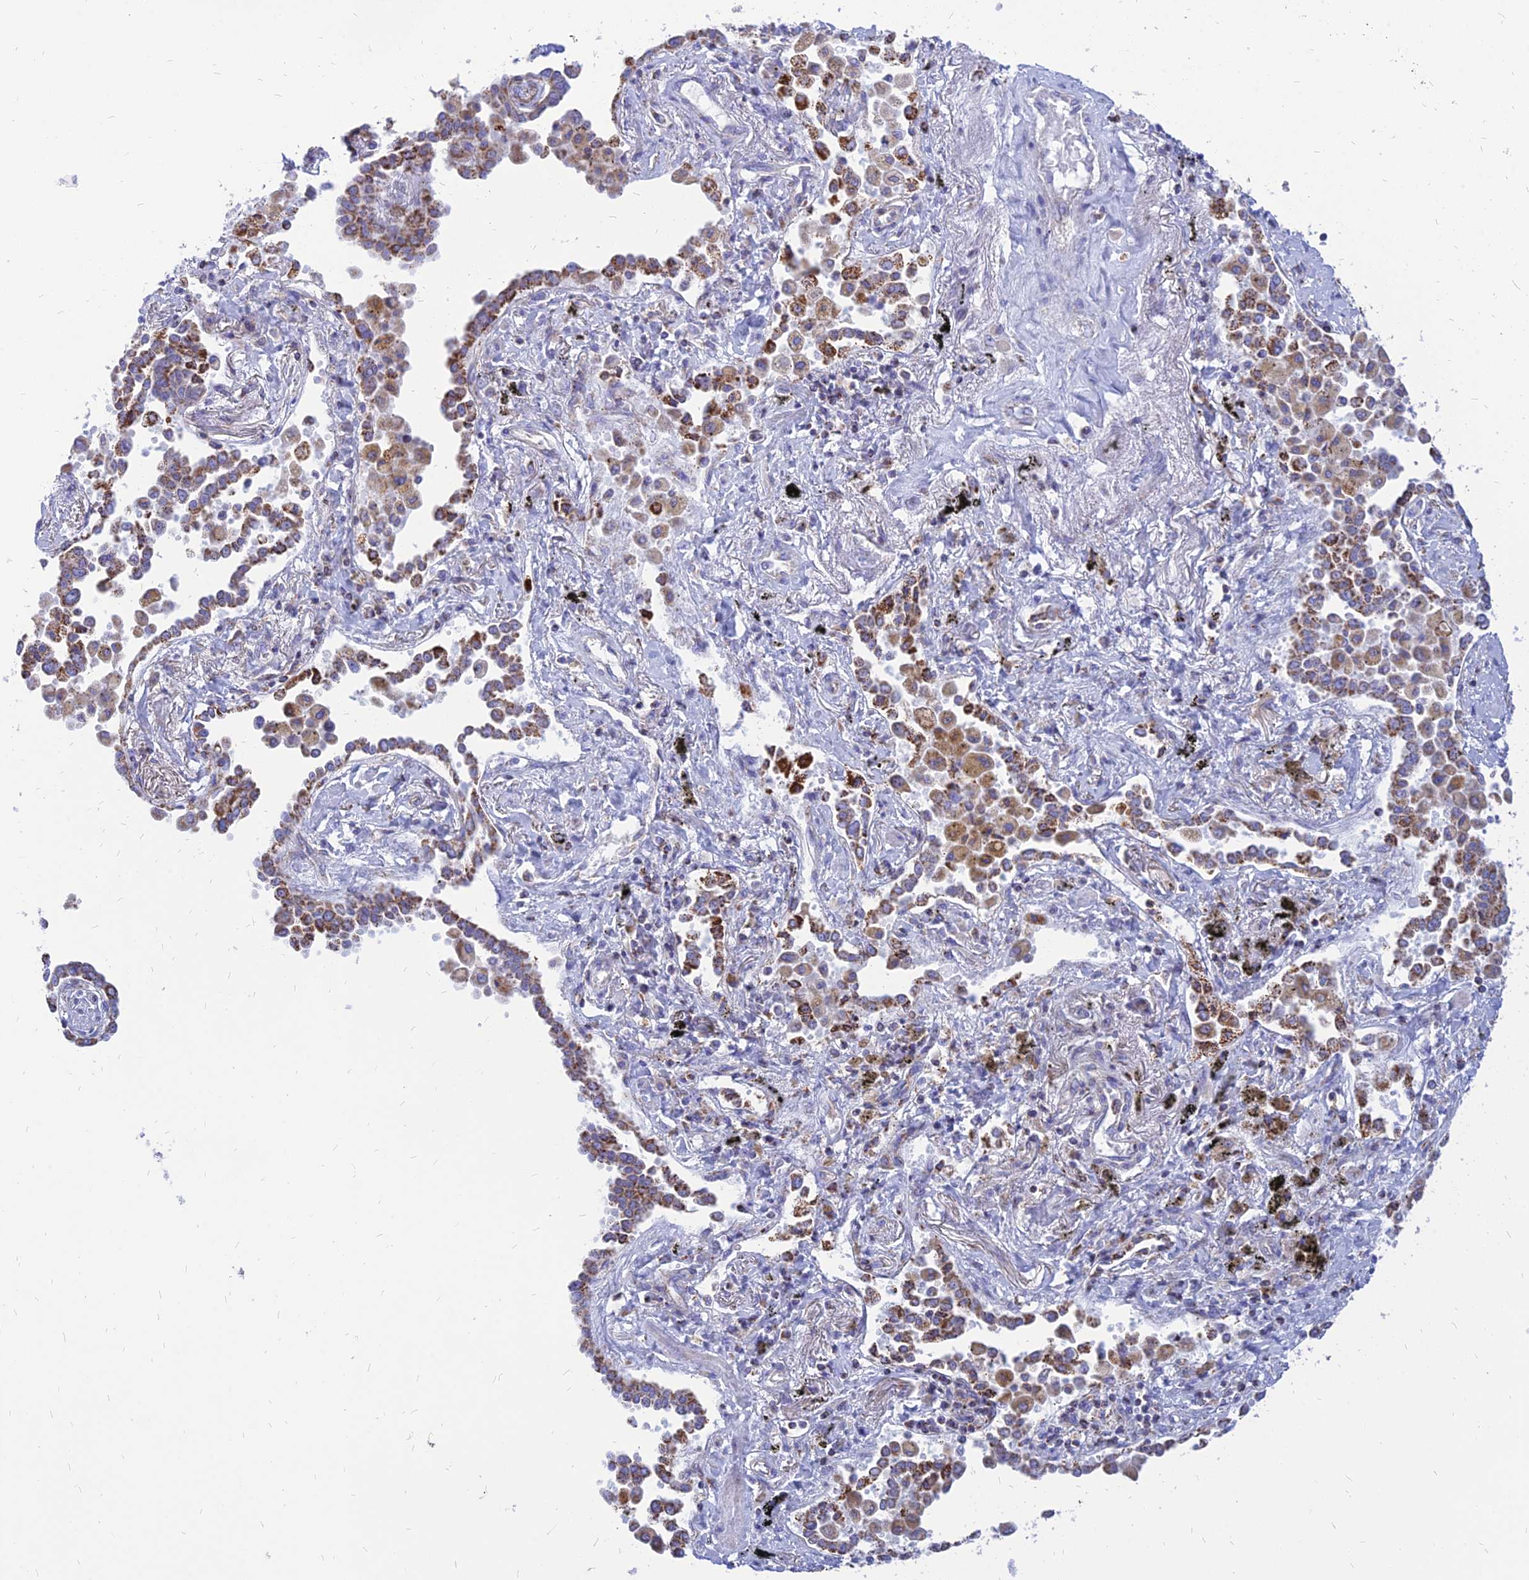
{"staining": {"intensity": "moderate", "quantity": ">75%", "location": "cytoplasmic/membranous"}, "tissue": "lung cancer", "cell_type": "Tumor cells", "image_type": "cancer", "snomed": [{"axis": "morphology", "description": "Adenocarcinoma, NOS"}, {"axis": "topography", "description": "Lung"}], "caption": "Immunohistochemistry histopathology image of lung adenocarcinoma stained for a protein (brown), which demonstrates medium levels of moderate cytoplasmic/membranous positivity in approximately >75% of tumor cells.", "gene": "PACC1", "patient": {"sex": "male", "age": 67}}